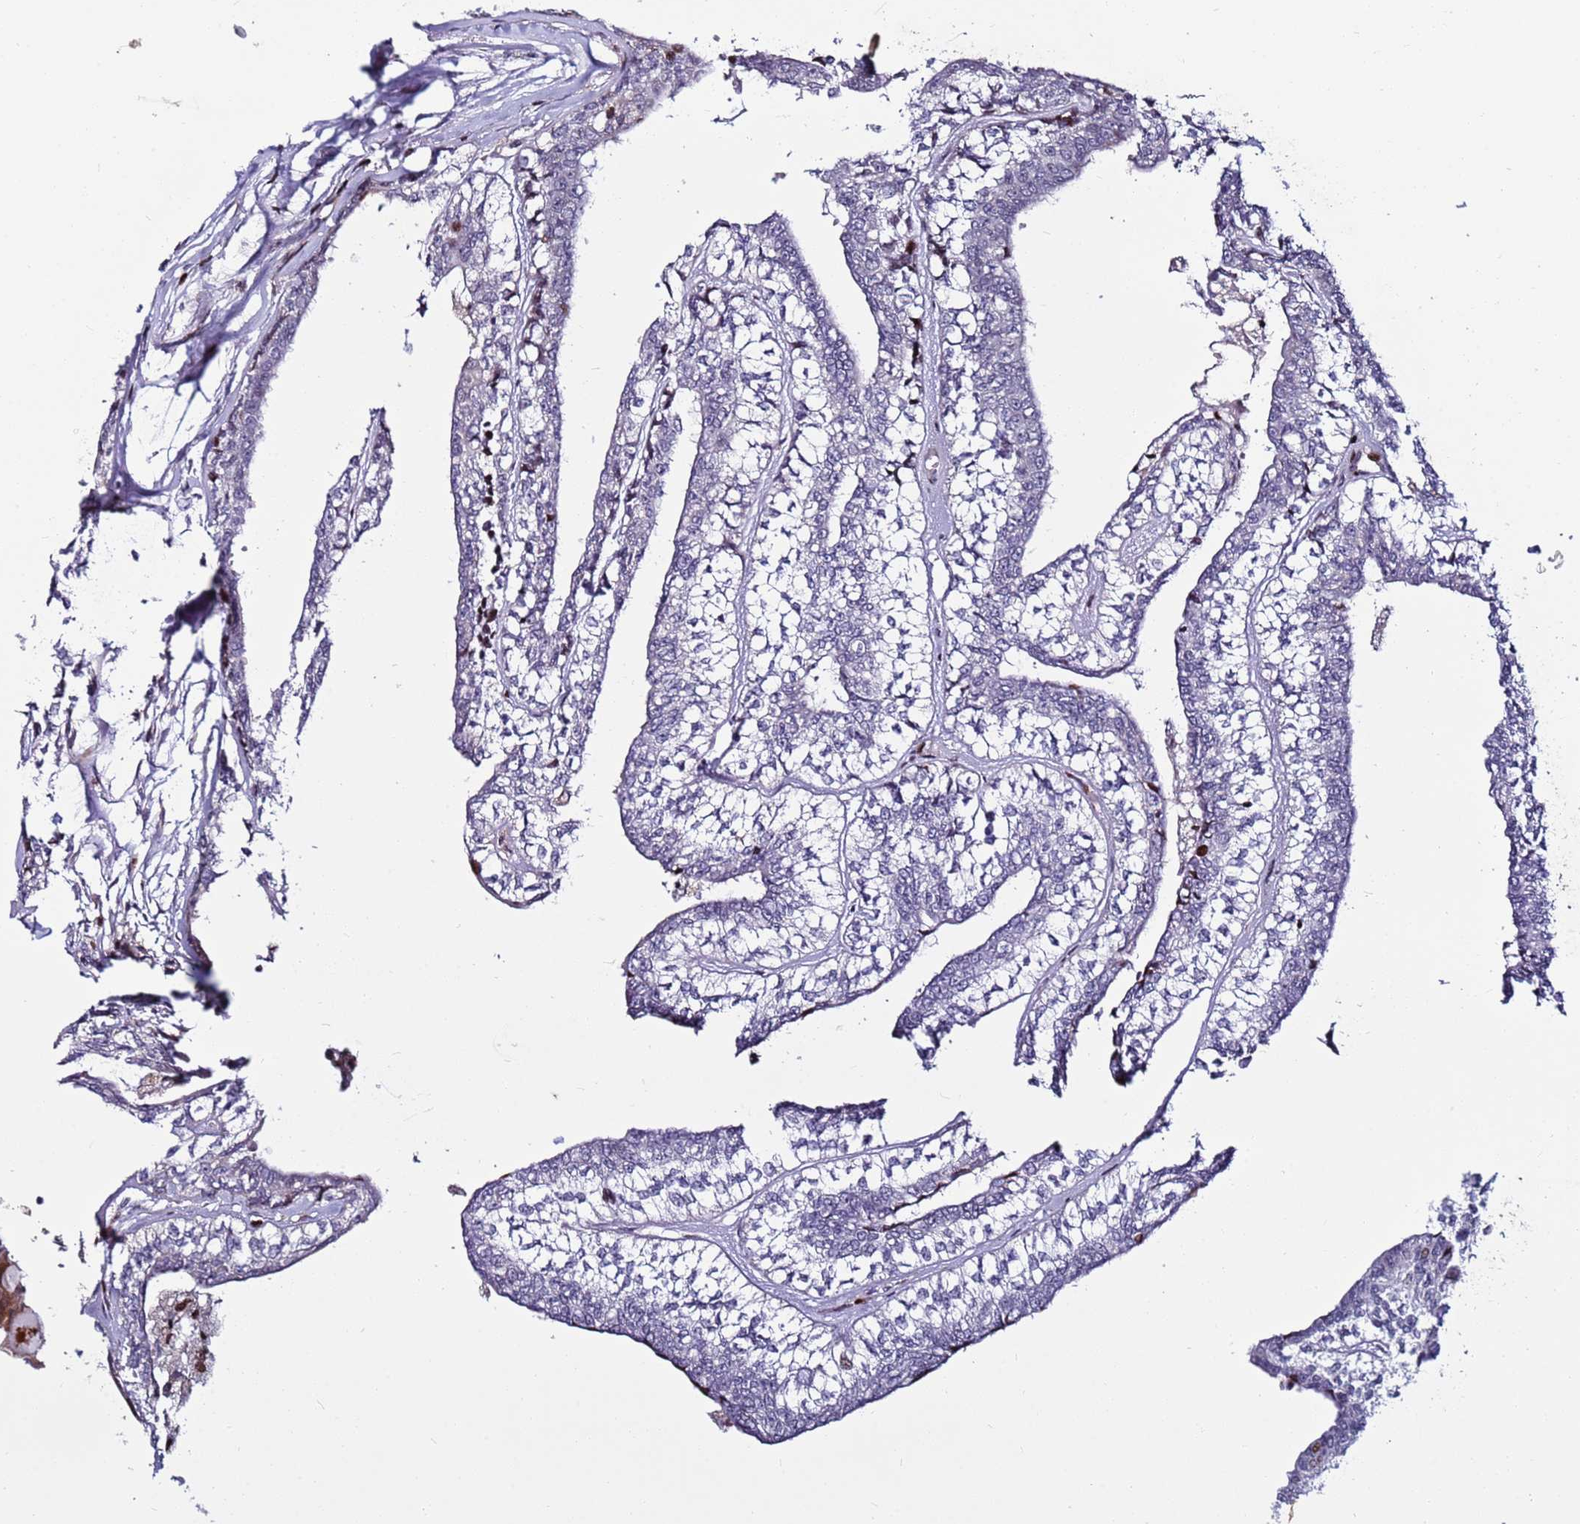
{"staining": {"intensity": "negative", "quantity": "none", "location": "none"}, "tissue": "head and neck cancer", "cell_type": "Tumor cells", "image_type": "cancer", "snomed": [{"axis": "morphology", "description": "Adenocarcinoma, NOS"}, {"axis": "topography", "description": "Head-Neck"}], "caption": "An IHC histopathology image of head and neck adenocarcinoma is shown. There is no staining in tumor cells of head and neck adenocarcinoma.", "gene": "WBP11", "patient": {"sex": "female", "age": 73}}